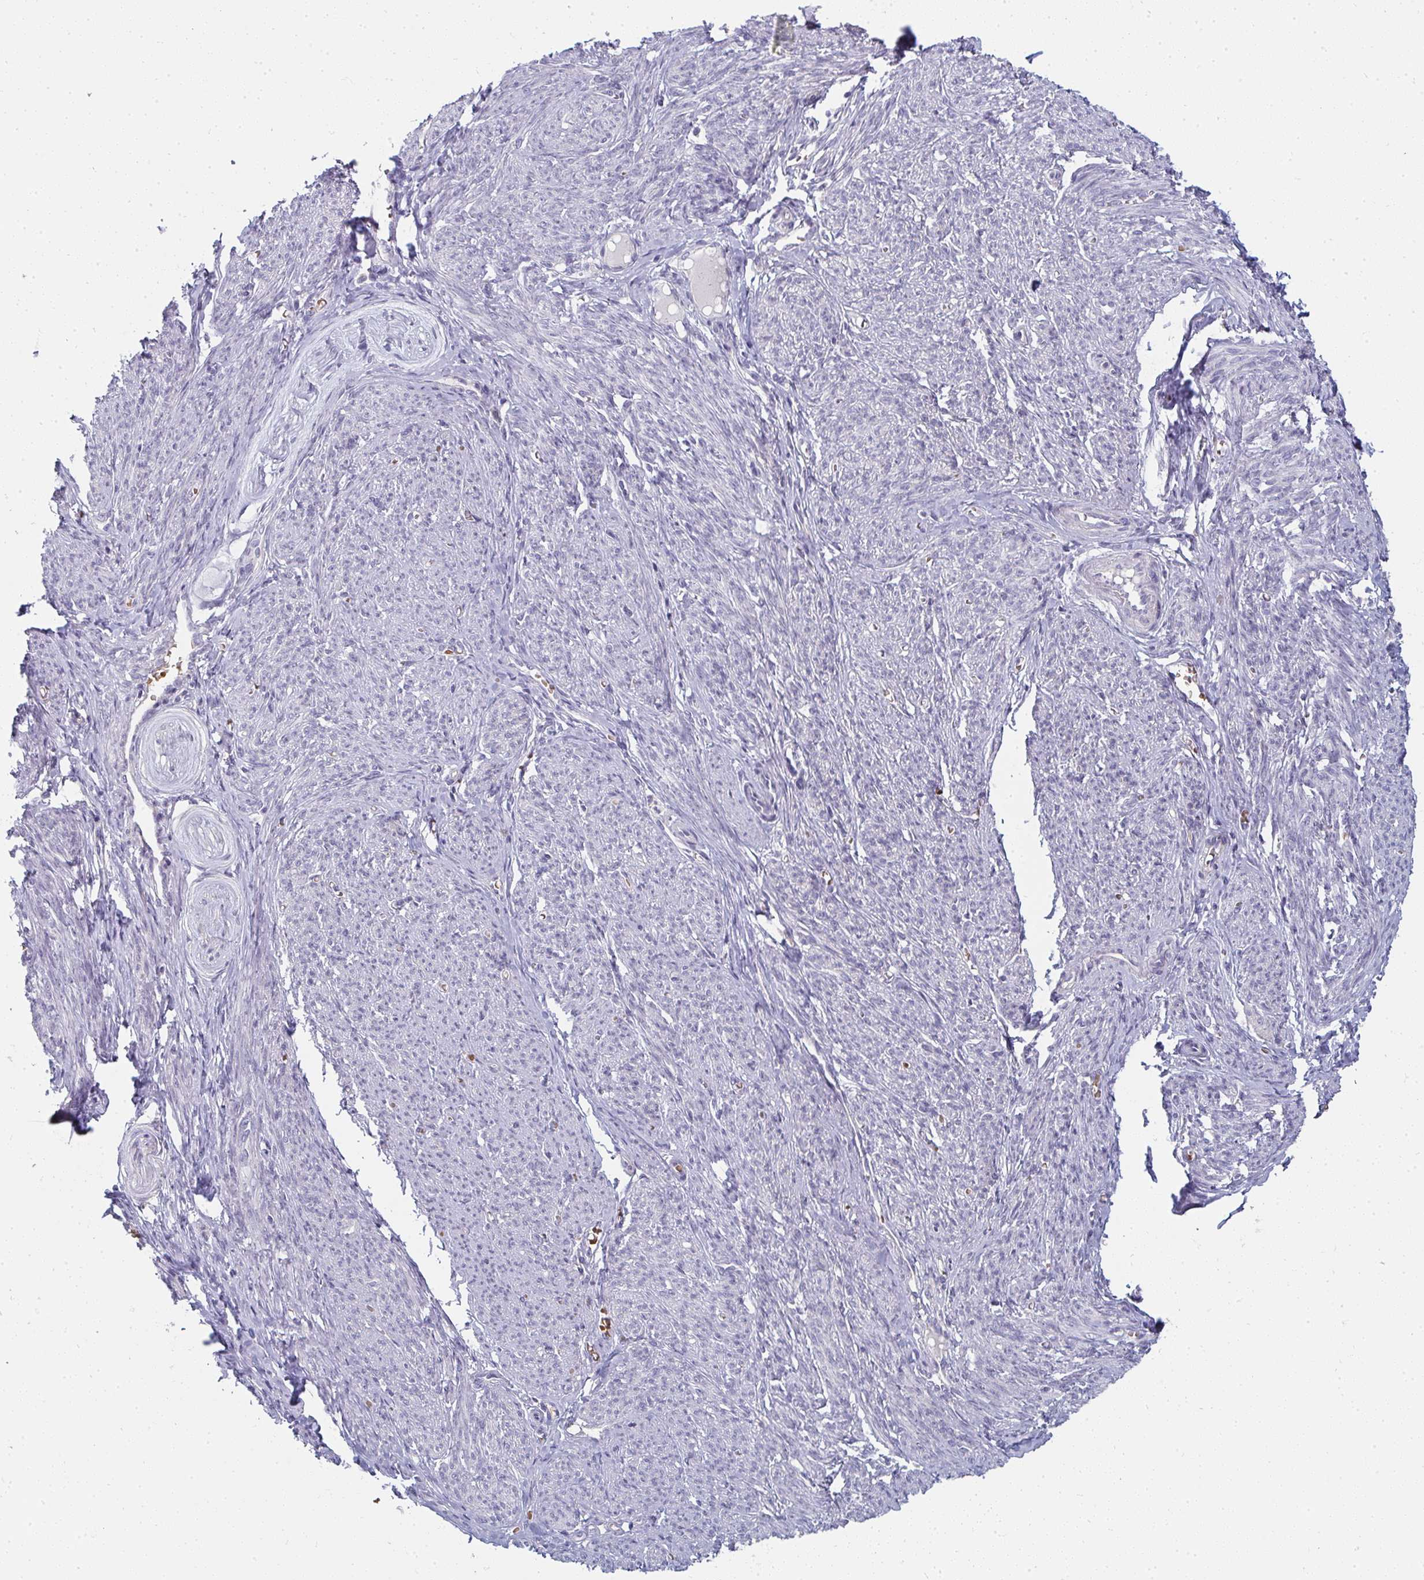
{"staining": {"intensity": "negative", "quantity": "none", "location": "none"}, "tissue": "smooth muscle", "cell_type": "Smooth muscle cells", "image_type": "normal", "snomed": [{"axis": "morphology", "description": "Normal tissue, NOS"}, {"axis": "topography", "description": "Smooth muscle"}], "caption": "The immunohistochemistry histopathology image has no significant expression in smooth muscle cells of smooth muscle.", "gene": "SHB", "patient": {"sex": "female", "age": 65}}